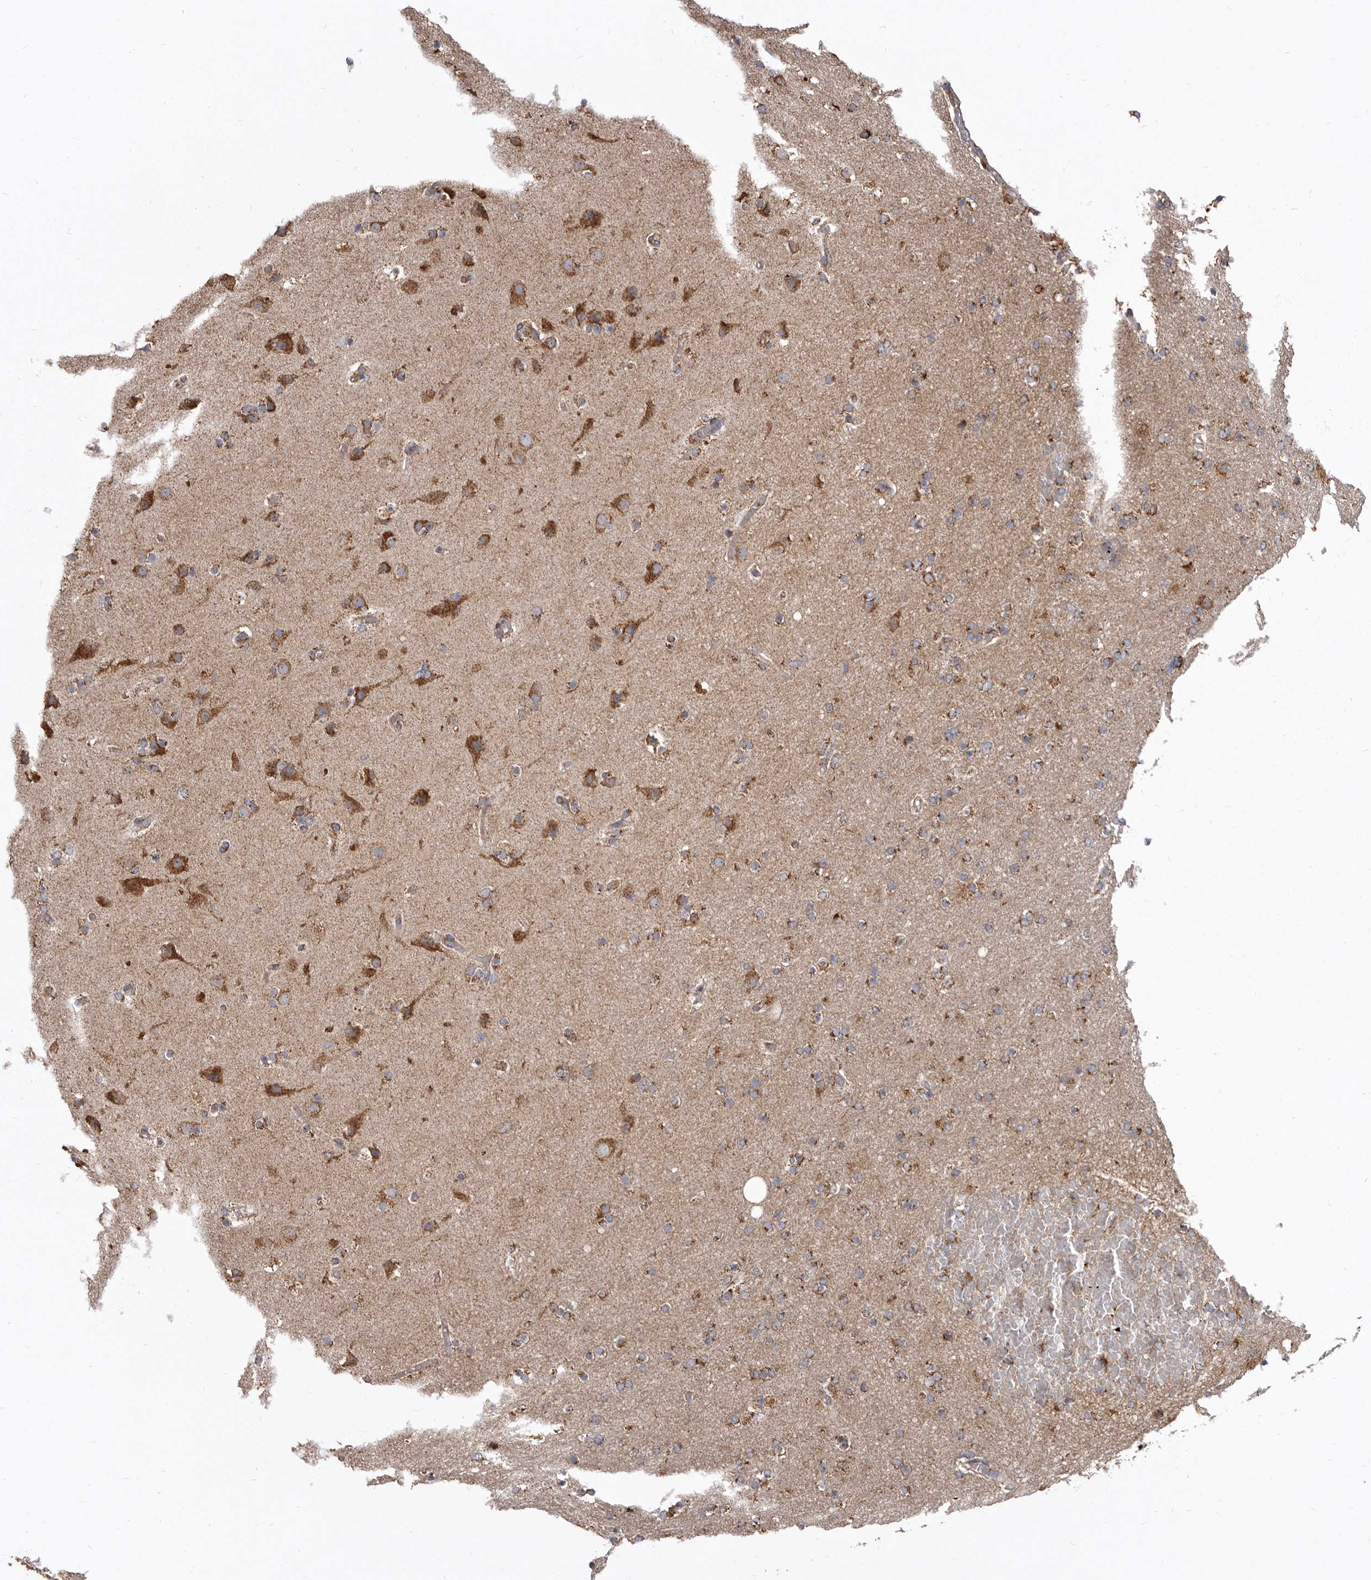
{"staining": {"intensity": "moderate", "quantity": ">75%", "location": "cytoplasmic/membranous"}, "tissue": "glioma", "cell_type": "Tumor cells", "image_type": "cancer", "snomed": [{"axis": "morphology", "description": "Glioma, malignant, High grade"}, {"axis": "topography", "description": "Cerebral cortex"}], "caption": "A high-resolution micrograph shows immunohistochemistry staining of malignant glioma (high-grade), which demonstrates moderate cytoplasmic/membranous expression in about >75% of tumor cells.", "gene": "CDK5RAP3", "patient": {"sex": "female", "age": 36}}